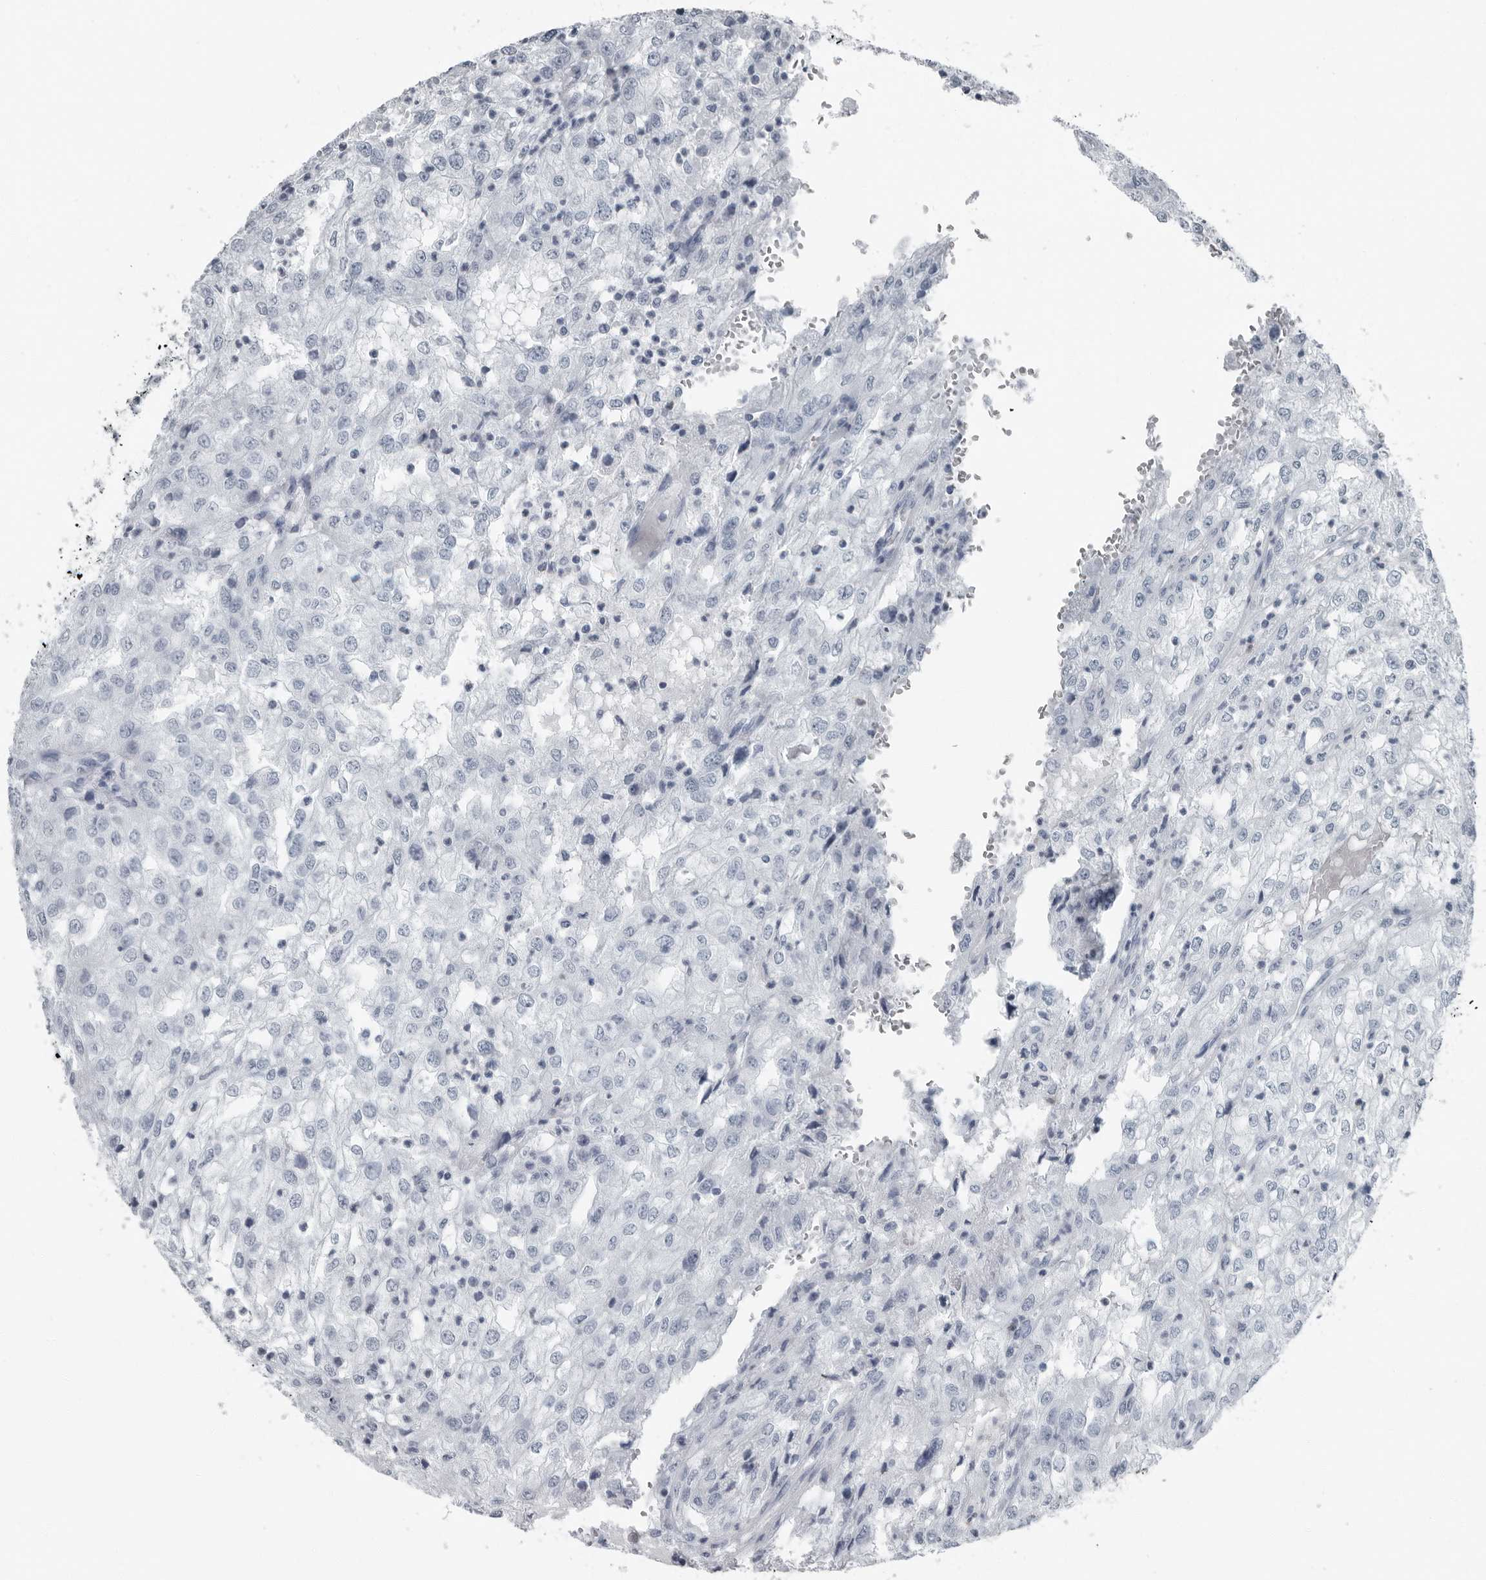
{"staining": {"intensity": "negative", "quantity": "none", "location": "none"}, "tissue": "renal cancer", "cell_type": "Tumor cells", "image_type": "cancer", "snomed": [{"axis": "morphology", "description": "Adenocarcinoma, NOS"}, {"axis": "topography", "description": "Kidney"}], "caption": "Immunohistochemical staining of renal cancer (adenocarcinoma) shows no significant expression in tumor cells.", "gene": "PRSS1", "patient": {"sex": "female", "age": 54}}